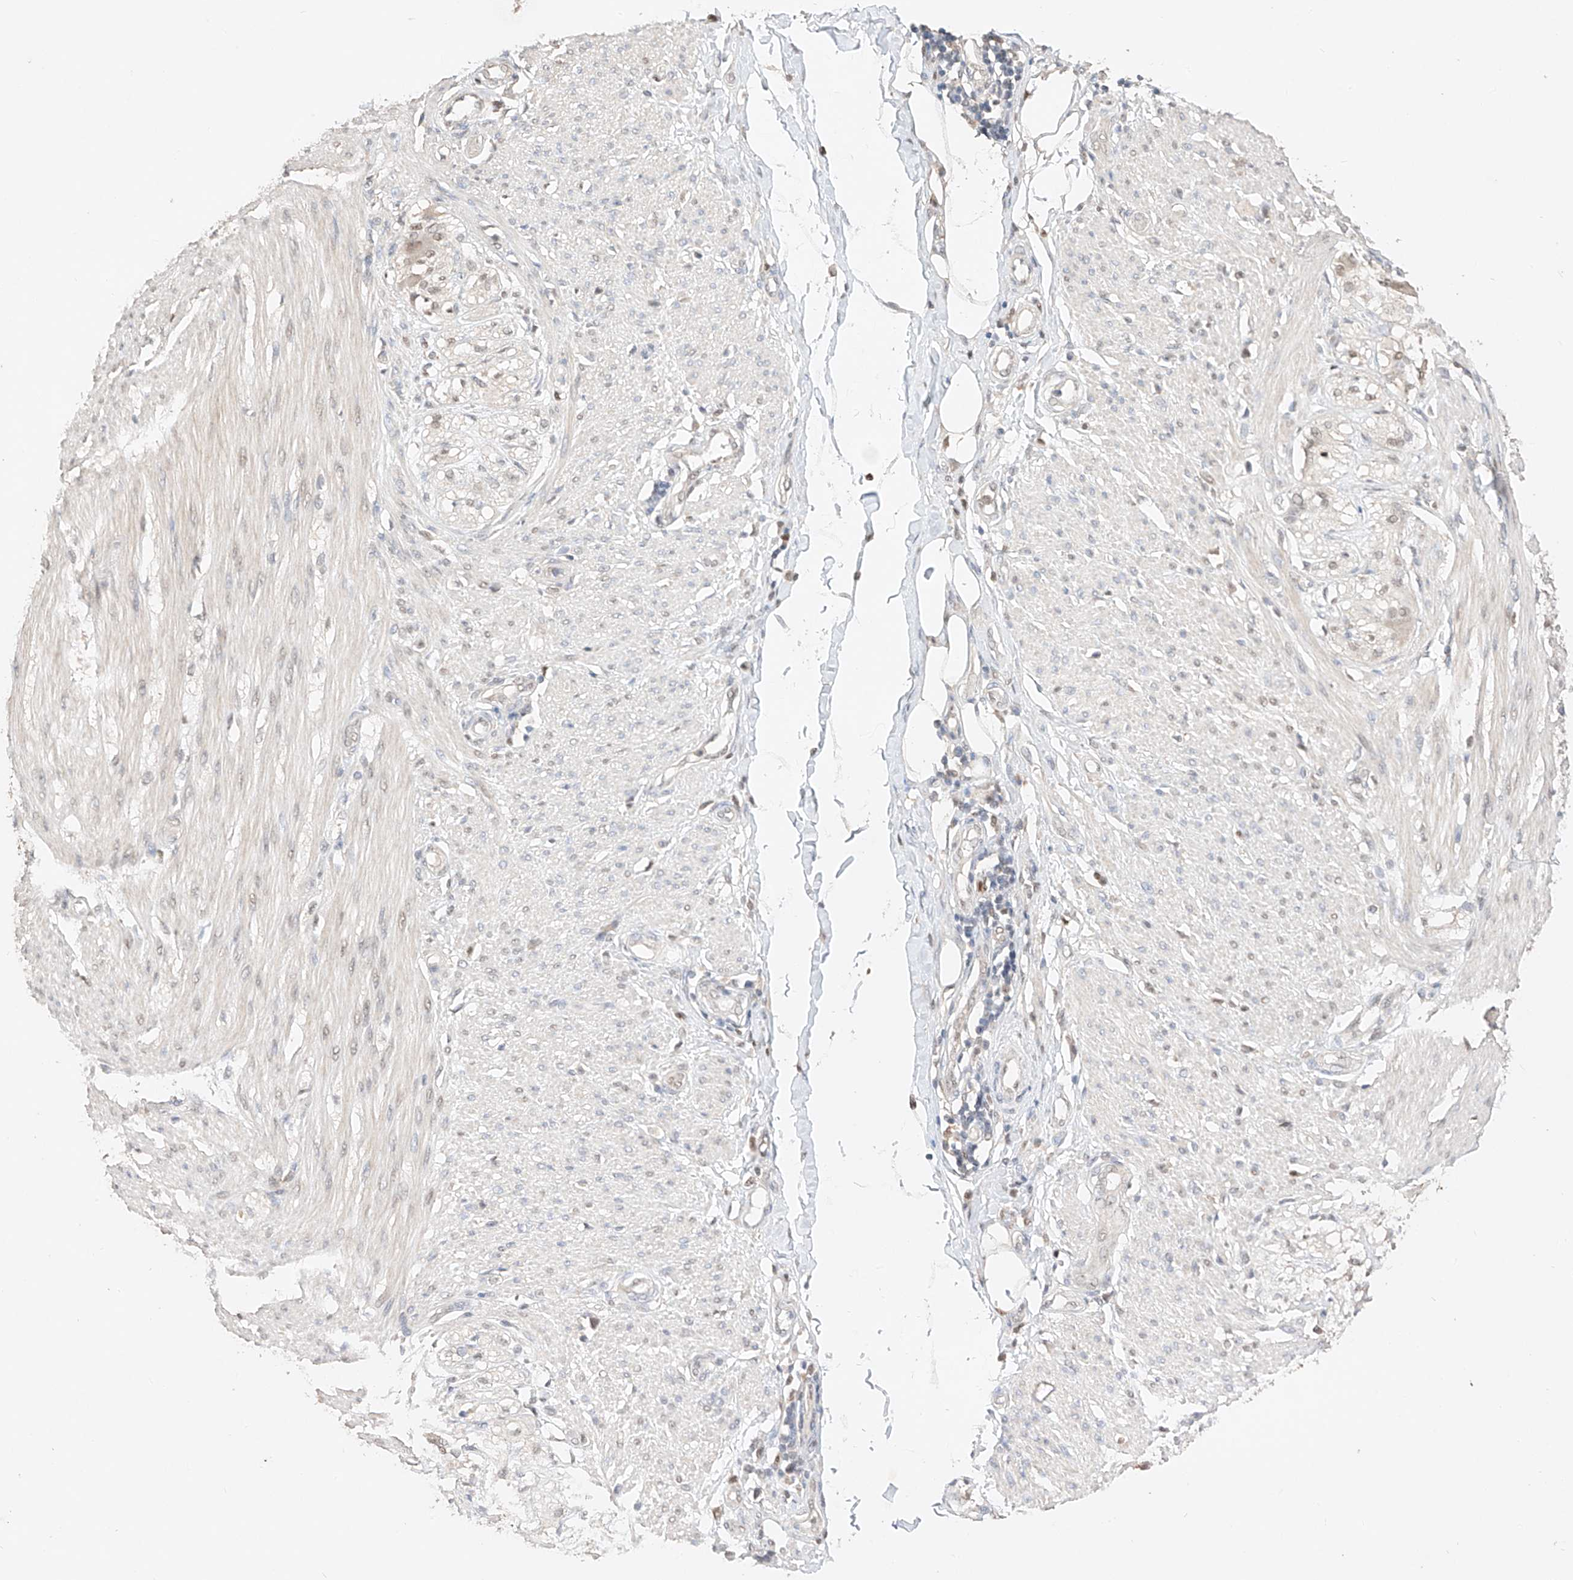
{"staining": {"intensity": "weak", "quantity": "<25%", "location": "nuclear"}, "tissue": "smooth muscle", "cell_type": "Smooth muscle cells", "image_type": "normal", "snomed": [{"axis": "morphology", "description": "Normal tissue, NOS"}, {"axis": "morphology", "description": "Adenocarcinoma, NOS"}, {"axis": "topography", "description": "Colon"}, {"axis": "topography", "description": "Peripheral nerve tissue"}], "caption": "Immunohistochemistry (IHC) image of benign smooth muscle: smooth muscle stained with DAB exhibits no significant protein staining in smooth muscle cells.", "gene": "APIP", "patient": {"sex": "male", "age": 14}}